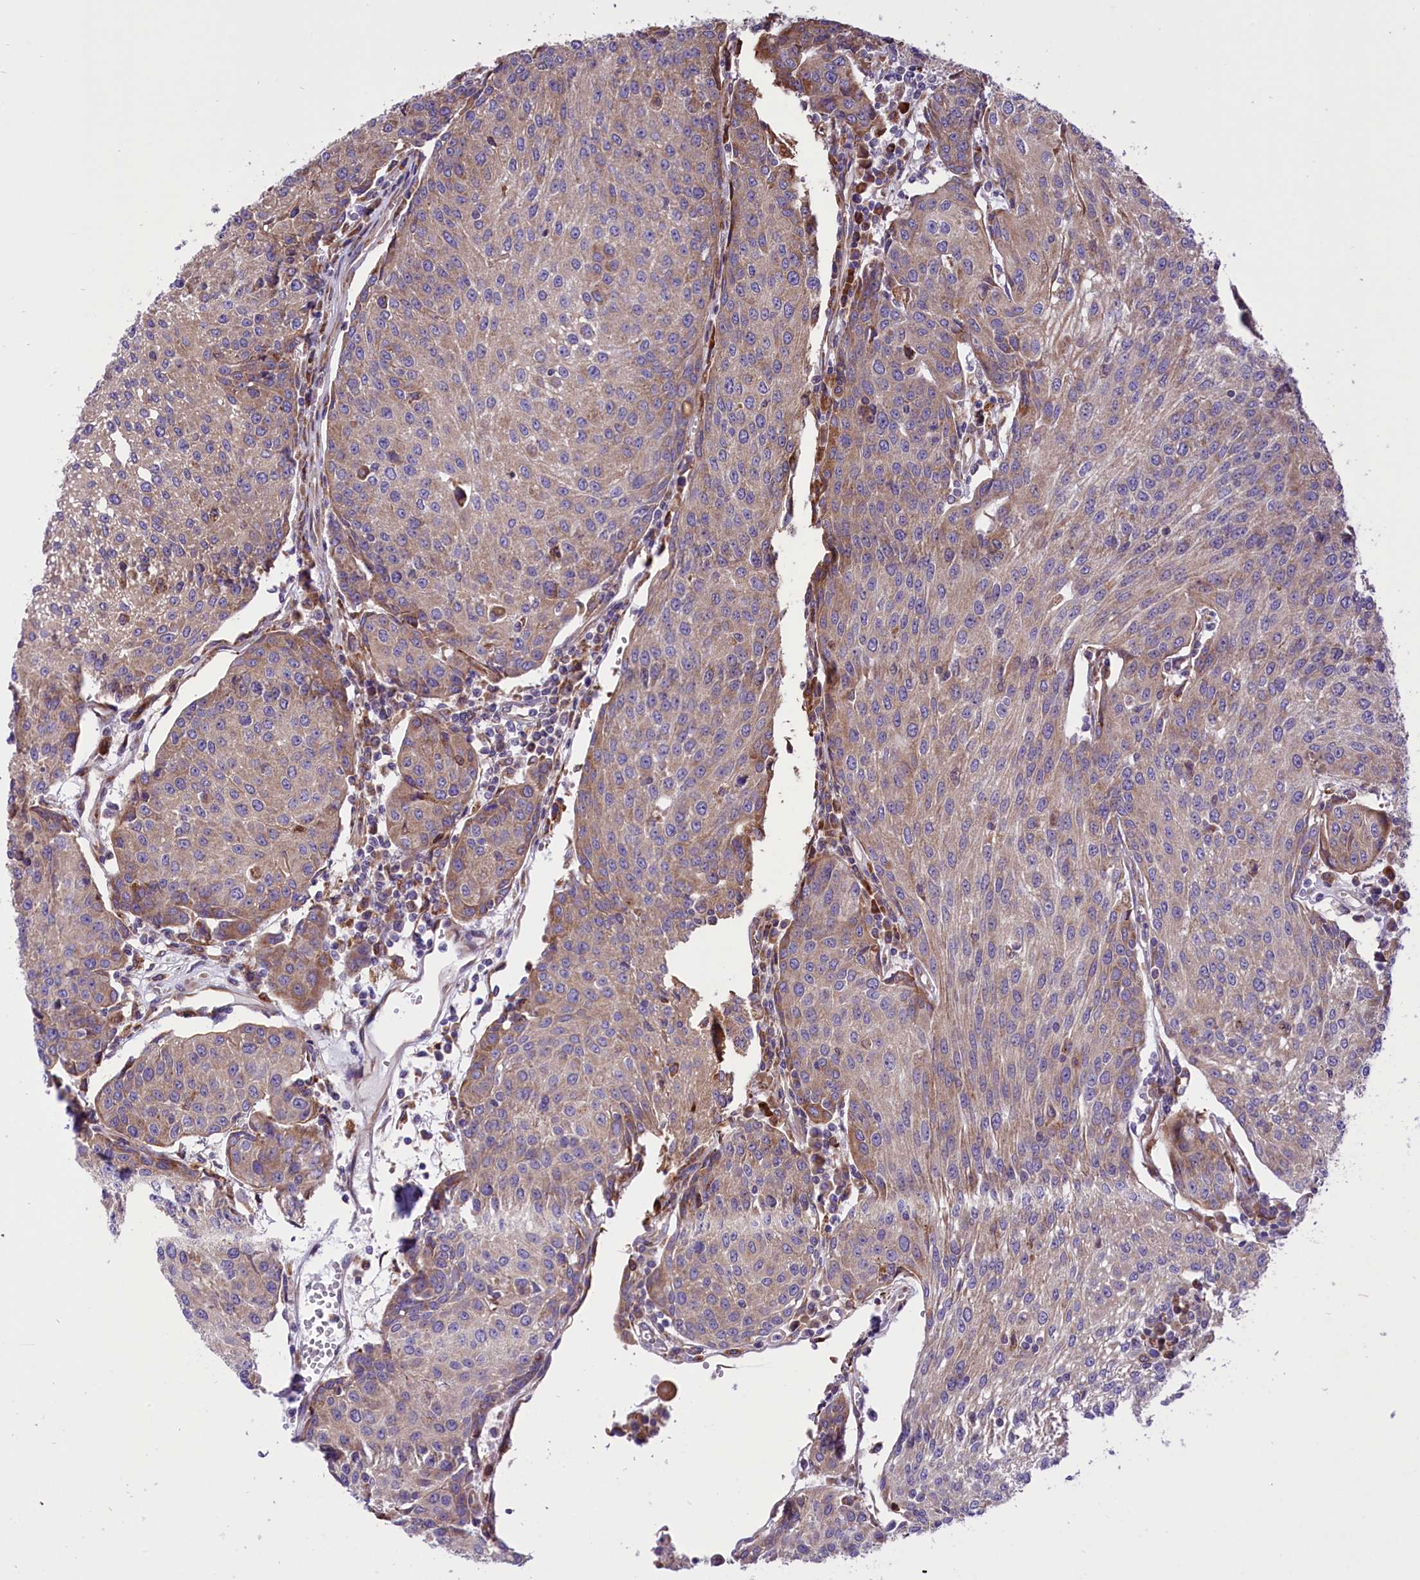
{"staining": {"intensity": "moderate", "quantity": "<25%", "location": "cytoplasmic/membranous"}, "tissue": "urothelial cancer", "cell_type": "Tumor cells", "image_type": "cancer", "snomed": [{"axis": "morphology", "description": "Urothelial carcinoma, High grade"}, {"axis": "topography", "description": "Urinary bladder"}], "caption": "This is an image of IHC staining of urothelial carcinoma (high-grade), which shows moderate expression in the cytoplasmic/membranous of tumor cells.", "gene": "PTPRU", "patient": {"sex": "female", "age": 85}}